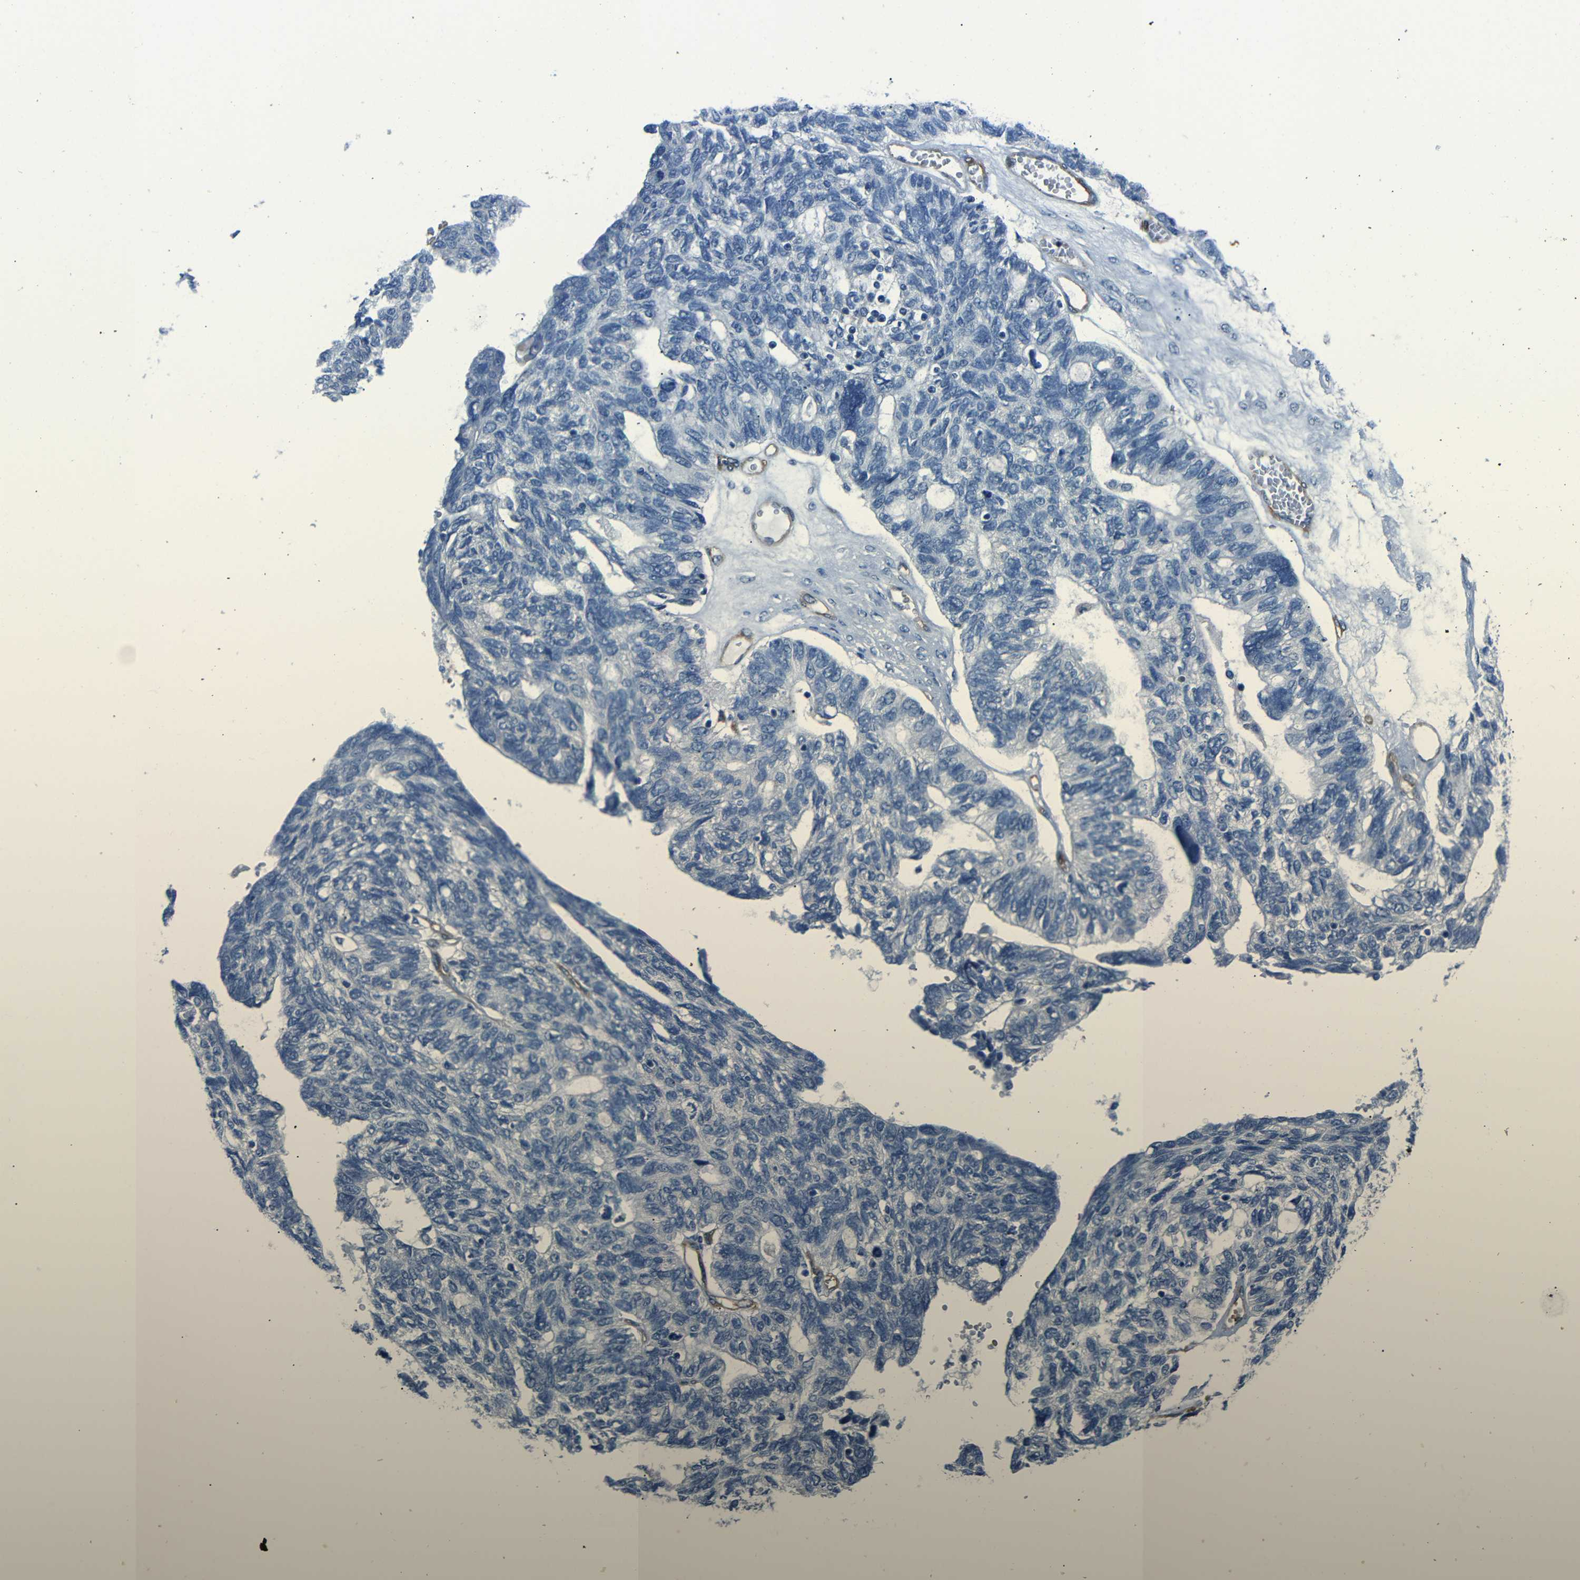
{"staining": {"intensity": "negative", "quantity": "none", "location": "none"}, "tissue": "ovarian cancer", "cell_type": "Tumor cells", "image_type": "cancer", "snomed": [{"axis": "morphology", "description": "Cystadenocarcinoma, serous, NOS"}, {"axis": "topography", "description": "Ovary"}], "caption": "Immunohistochemistry (IHC) of ovarian cancer exhibits no expression in tumor cells.", "gene": "MYO1B", "patient": {"sex": "female", "age": 79}}